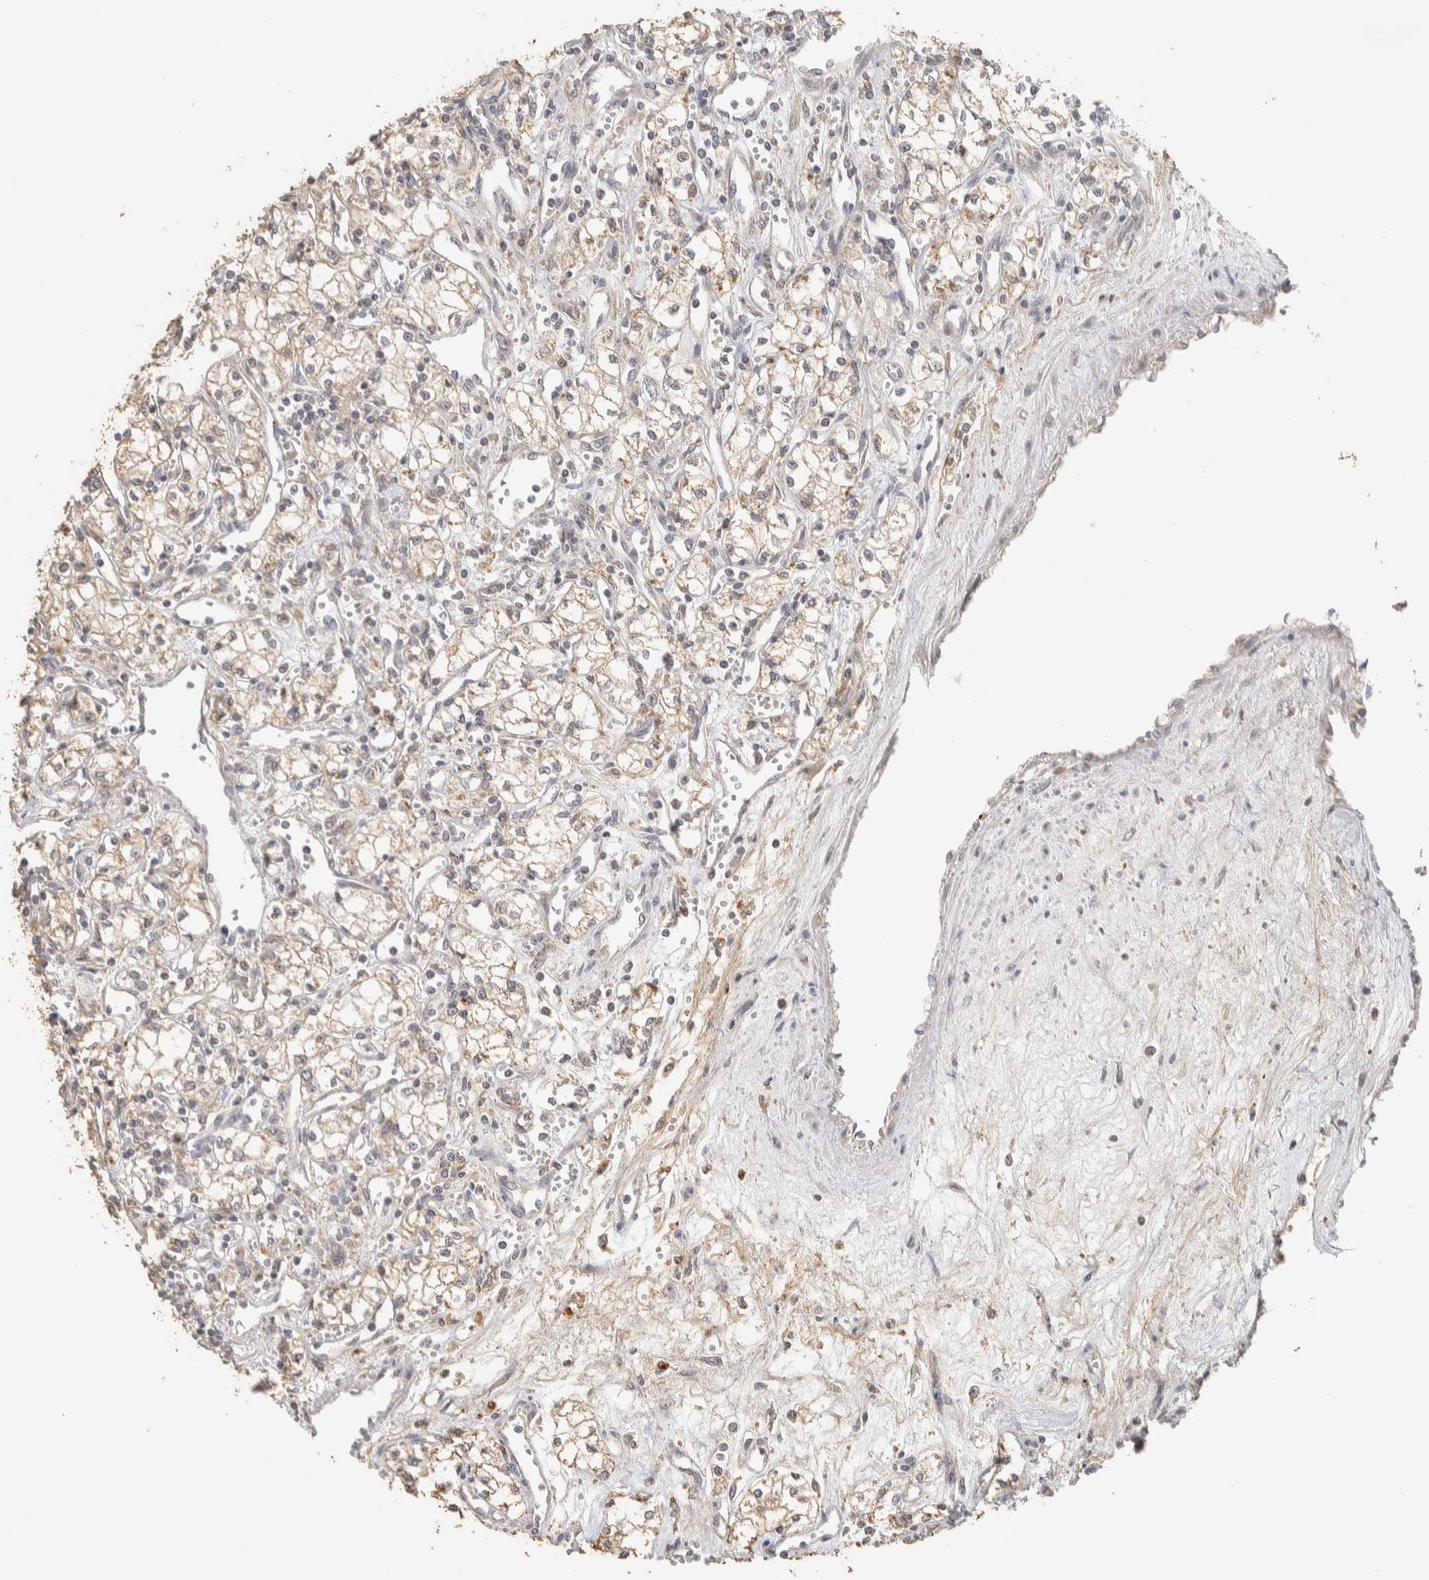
{"staining": {"intensity": "weak", "quantity": "<25%", "location": "cytoplasmic/membranous"}, "tissue": "renal cancer", "cell_type": "Tumor cells", "image_type": "cancer", "snomed": [{"axis": "morphology", "description": "Adenocarcinoma, NOS"}, {"axis": "topography", "description": "Kidney"}], "caption": "Adenocarcinoma (renal) was stained to show a protein in brown. There is no significant expression in tumor cells. The staining is performed using DAB brown chromogen with nuclei counter-stained in using hematoxylin.", "gene": "ITPA", "patient": {"sex": "male", "age": 59}}